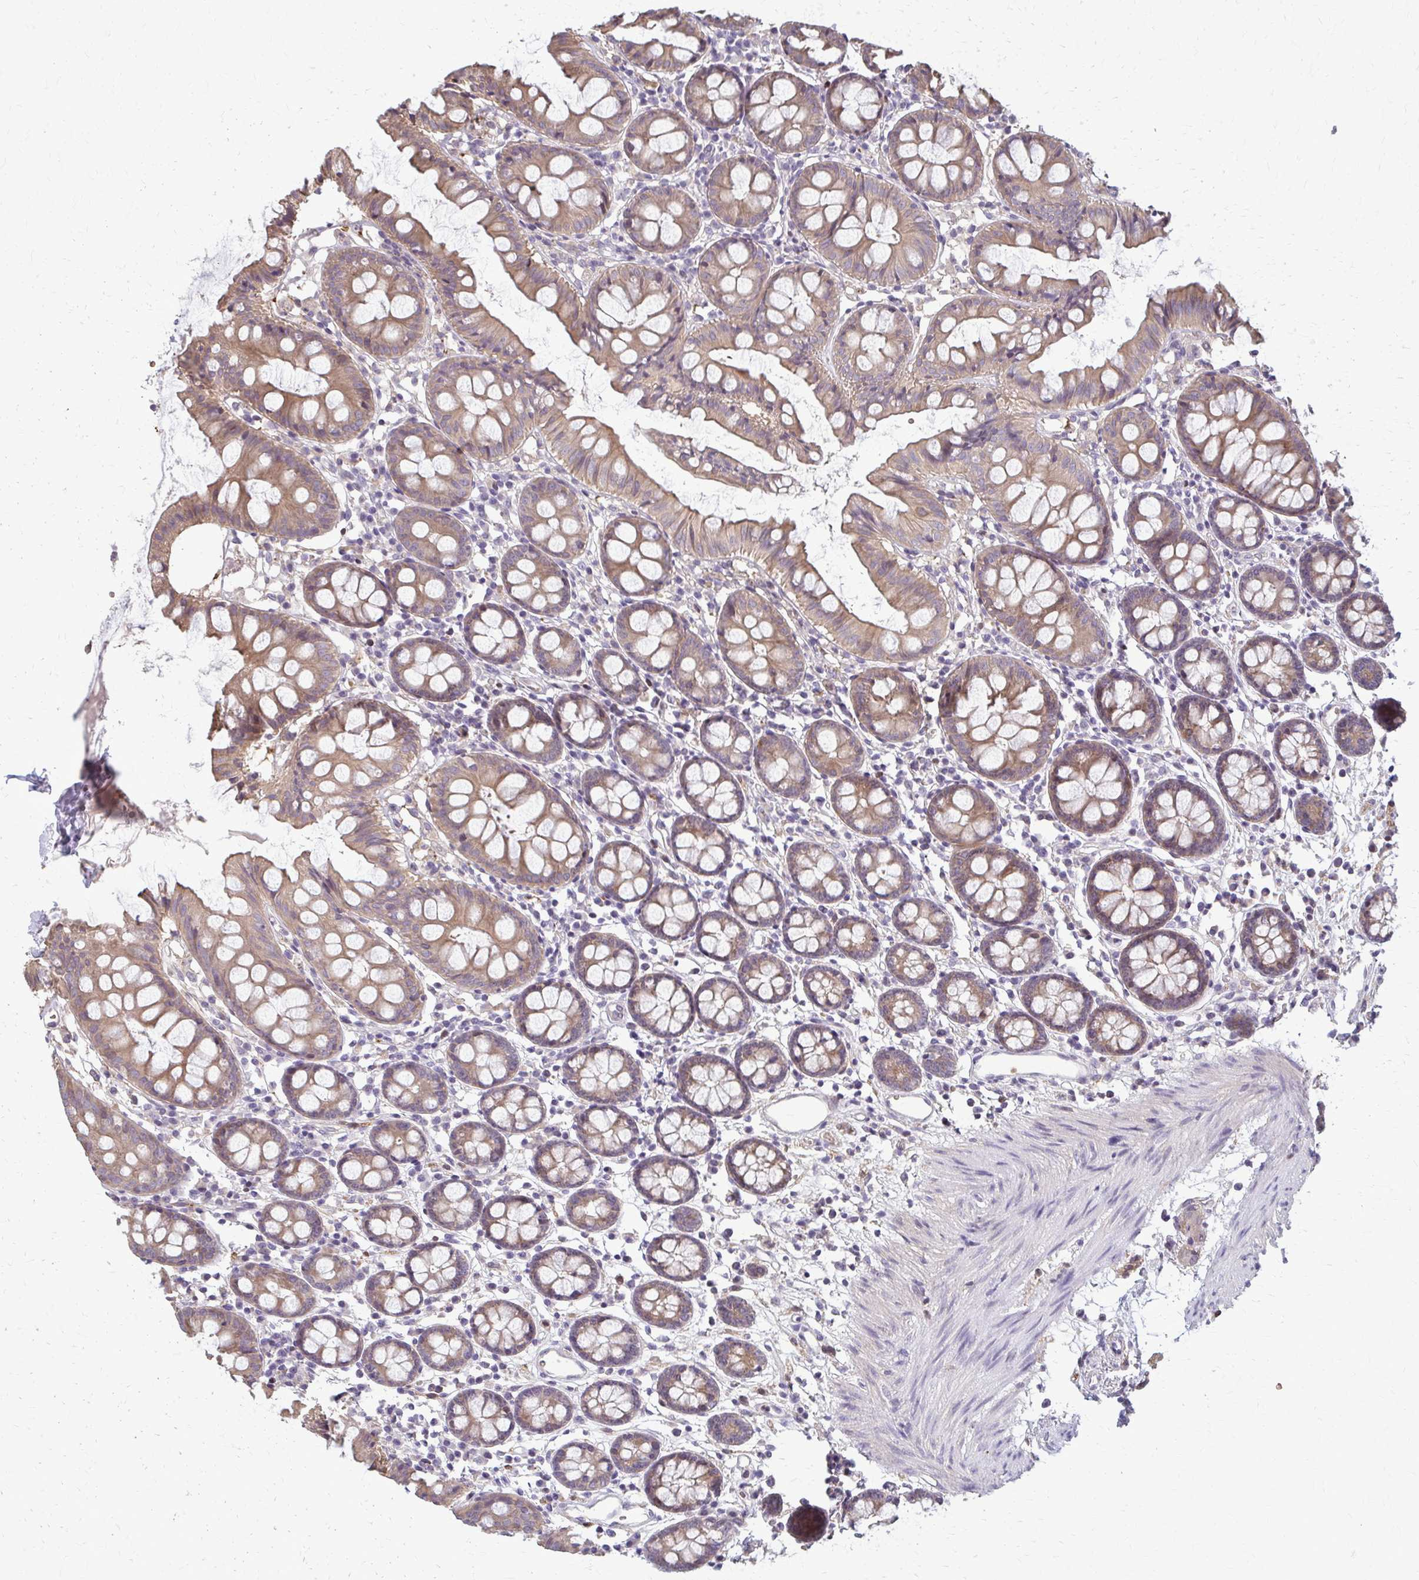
{"staining": {"intensity": "negative", "quantity": "none", "location": "none"}, "tissue": "colon", "cell_type": "Endothelial cells", "image_type": "normal", "snomed": [{"axis": "morphology", "description": "Normal tissue, NOS"}, {"axis": "topography", "description": "Colon"}], "caption": "Endothelial cells show no significant staining in benign colon.", "gene": "ZNF34", "patient": {"sex": "female", "age": 84}}